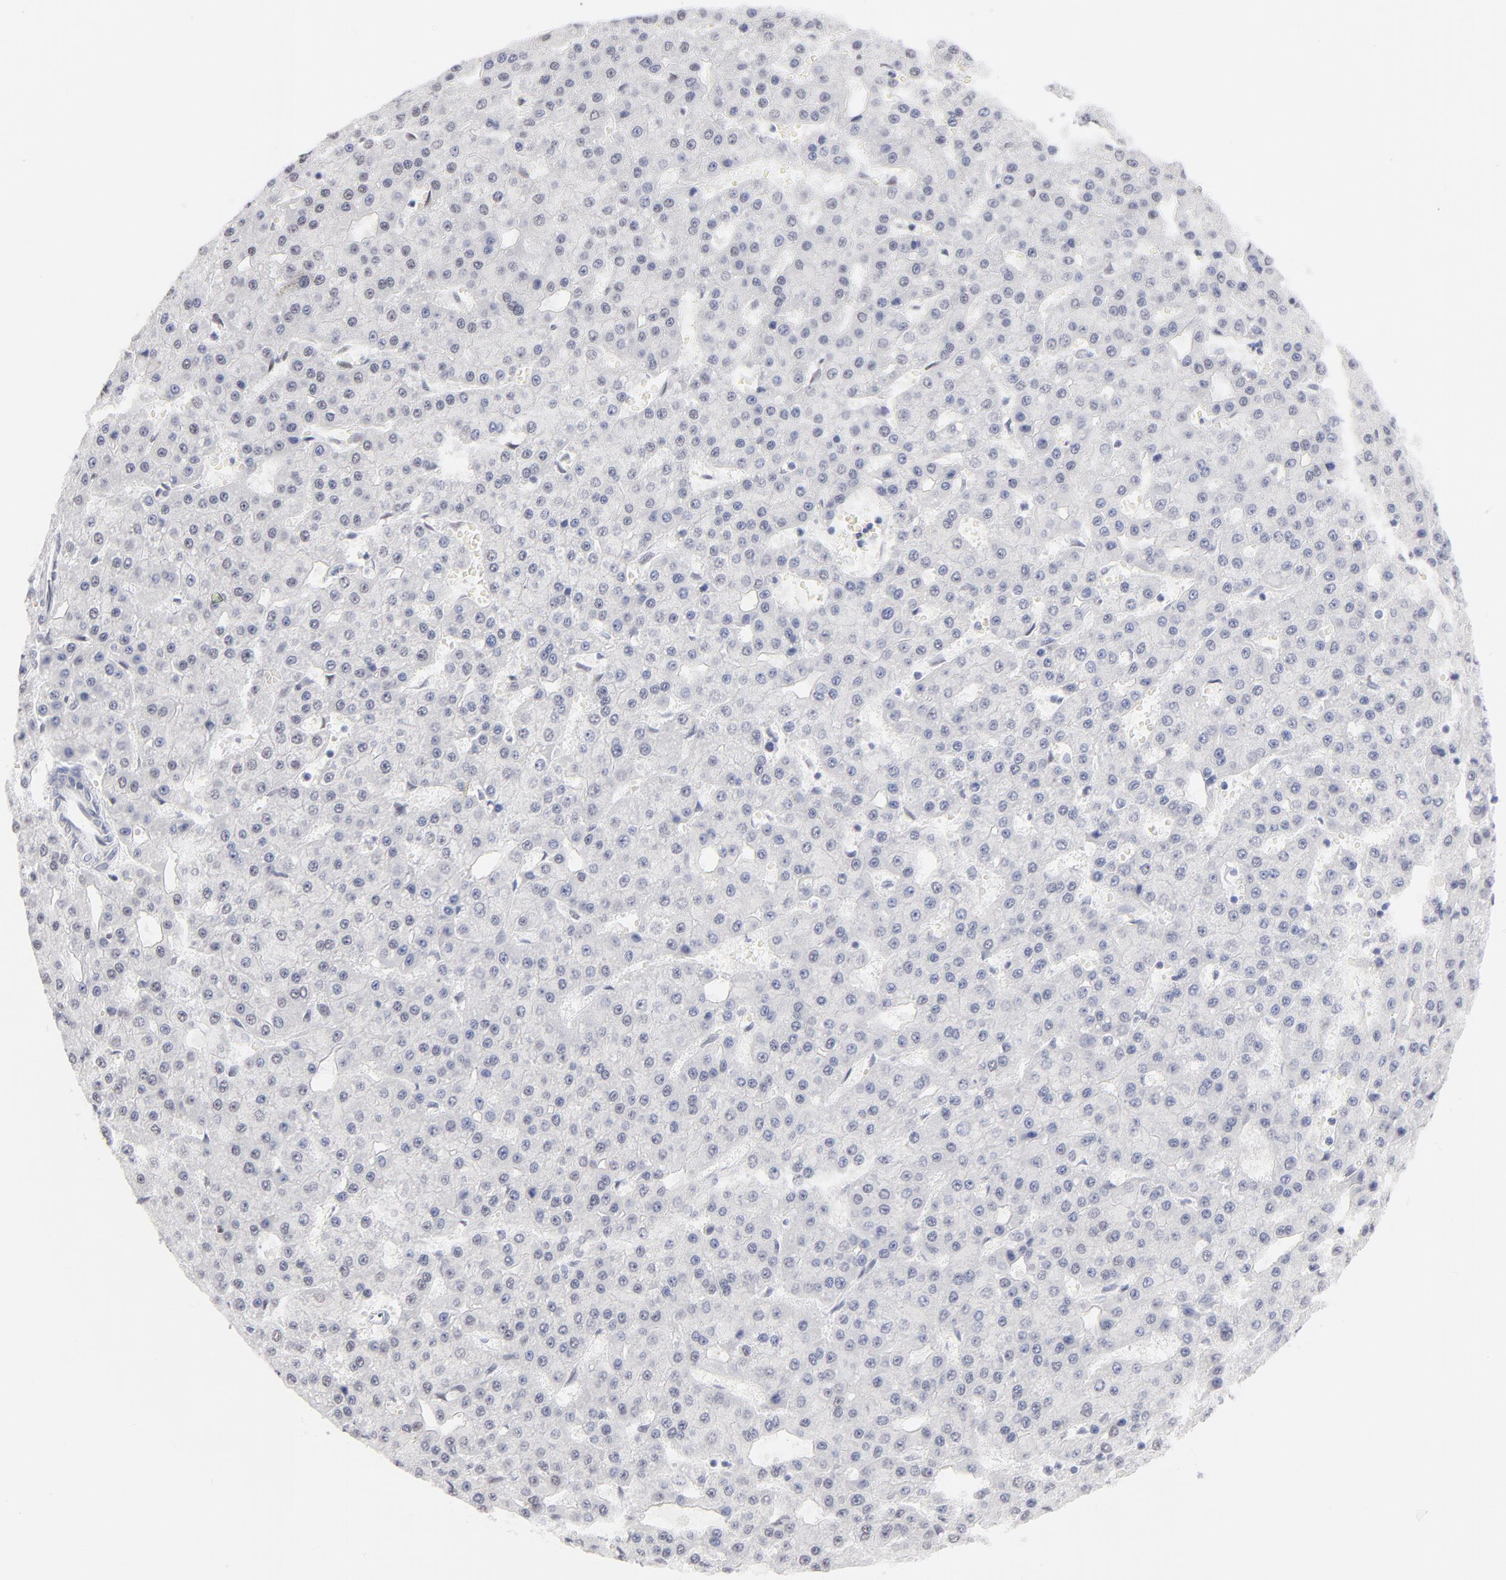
{"staining": {"intensity": "negative", "quantity": "none", "location": "none"}, "tissue": "liver cancer", "cell_type": "Tumor cells", "image_type": "cancer", "snomed": [{"axis": "morphology", "description": "Carcinoma, Hepatocellular, NOS"}, {"axis": "topography", "description": "Liver"}], "caption": "Immunohistochemical staining of human liver cancer (hepatocellular carcinoma) demonstrates no significant staining in tumor cells.", "gene": "KHNYN", "patient": {"sex": "male", "age": 47}}